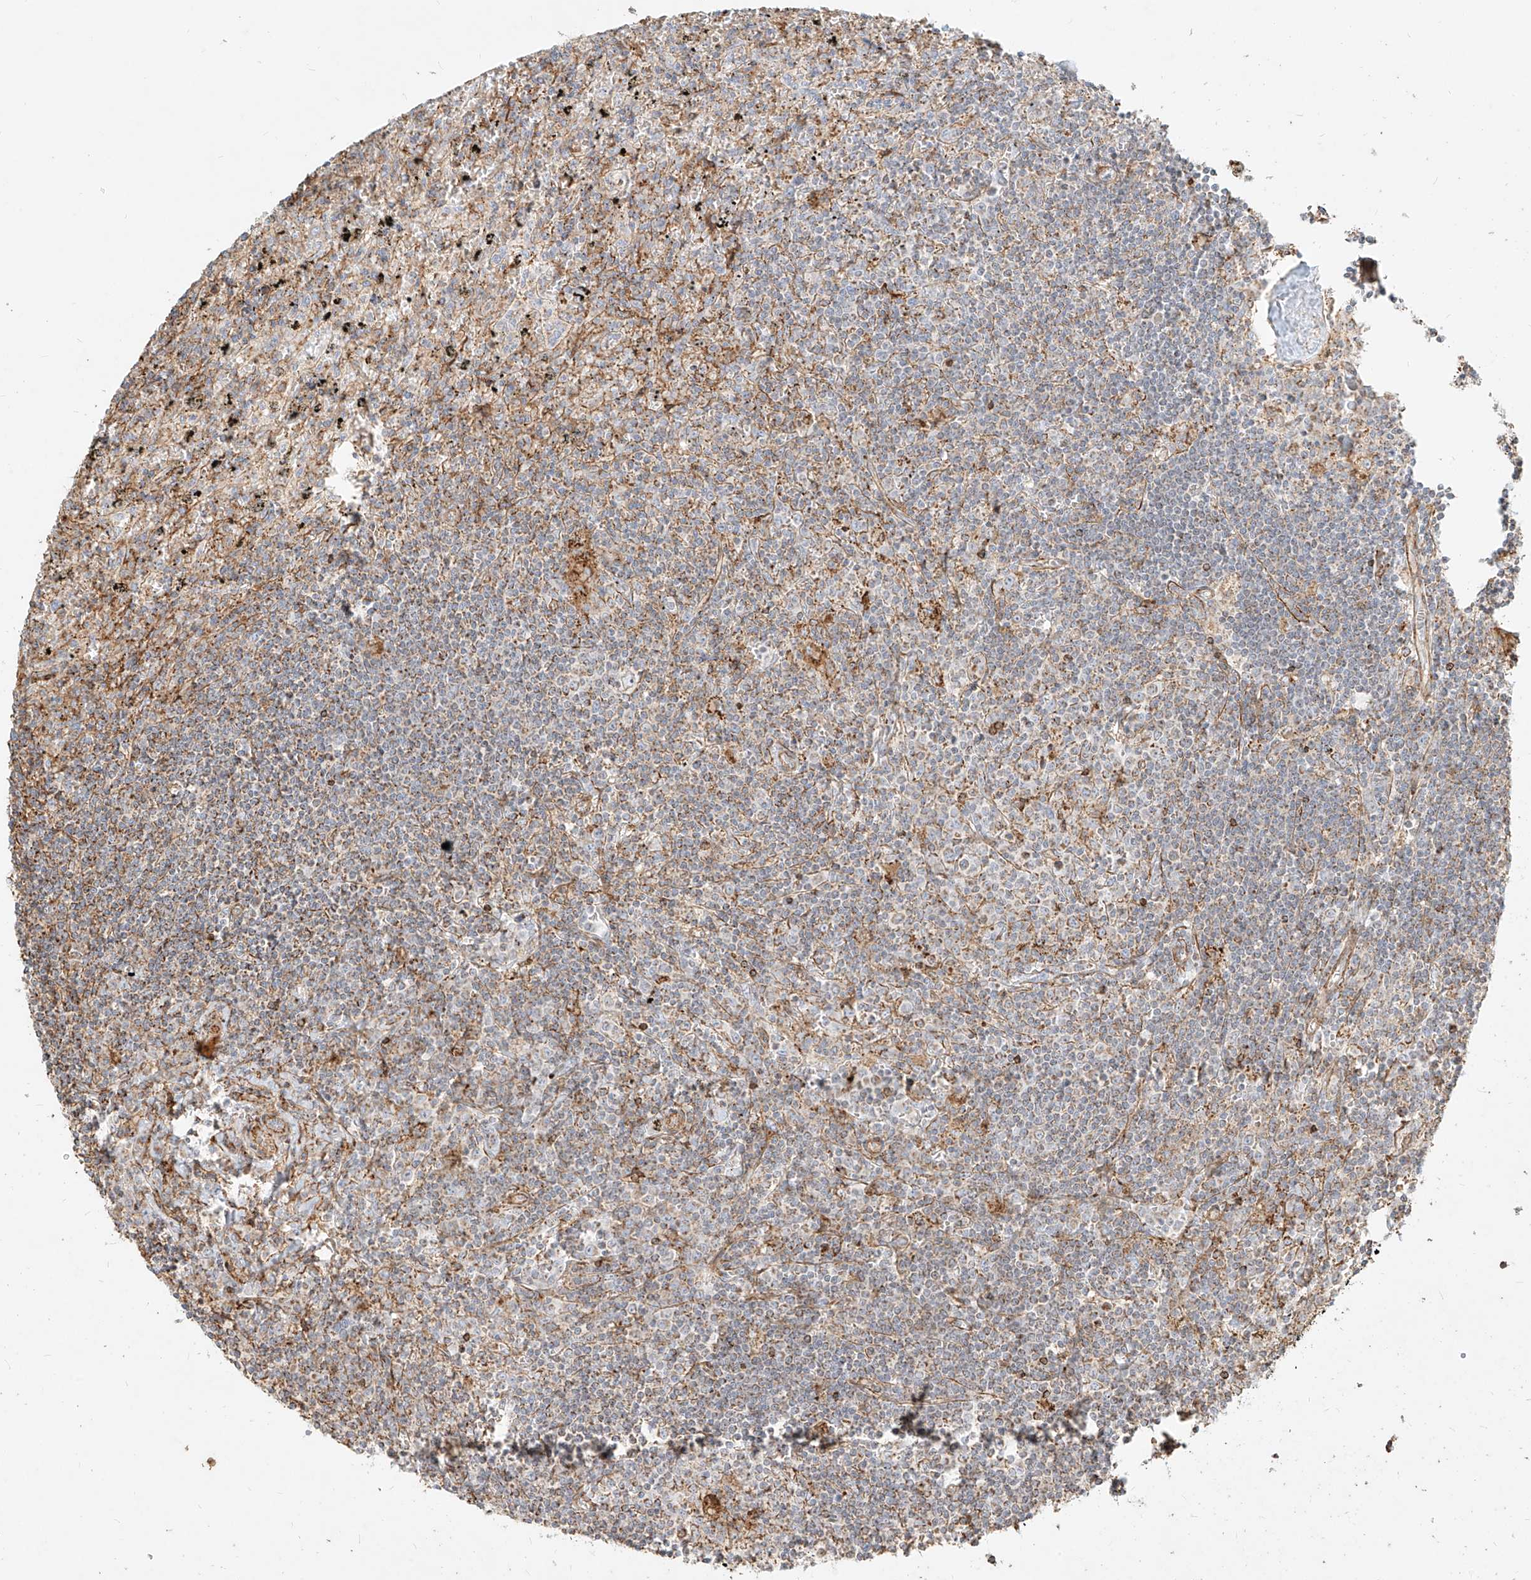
{"staining": {"intensity": "weak", "quantity": "<25%", "location": "cytoplasmic/membranous"}, "tissue": "lymphoma", "cell_type": "Tumor cells", "image_type": "cancer", "snomed": [{"axis": "morphology", "description": "Malignant lymphoma, non-Hodgkin's type, Low grade"}, {"axis": "topography", "description": "Spleen"}], "caption": "The histopathology image shows no significant positivity in tumor cells of low-grade malignant lymphoma, non-Hodgkin's type.", "gene": "MTX2", "patient": {"sex": "male", "age": 76}}